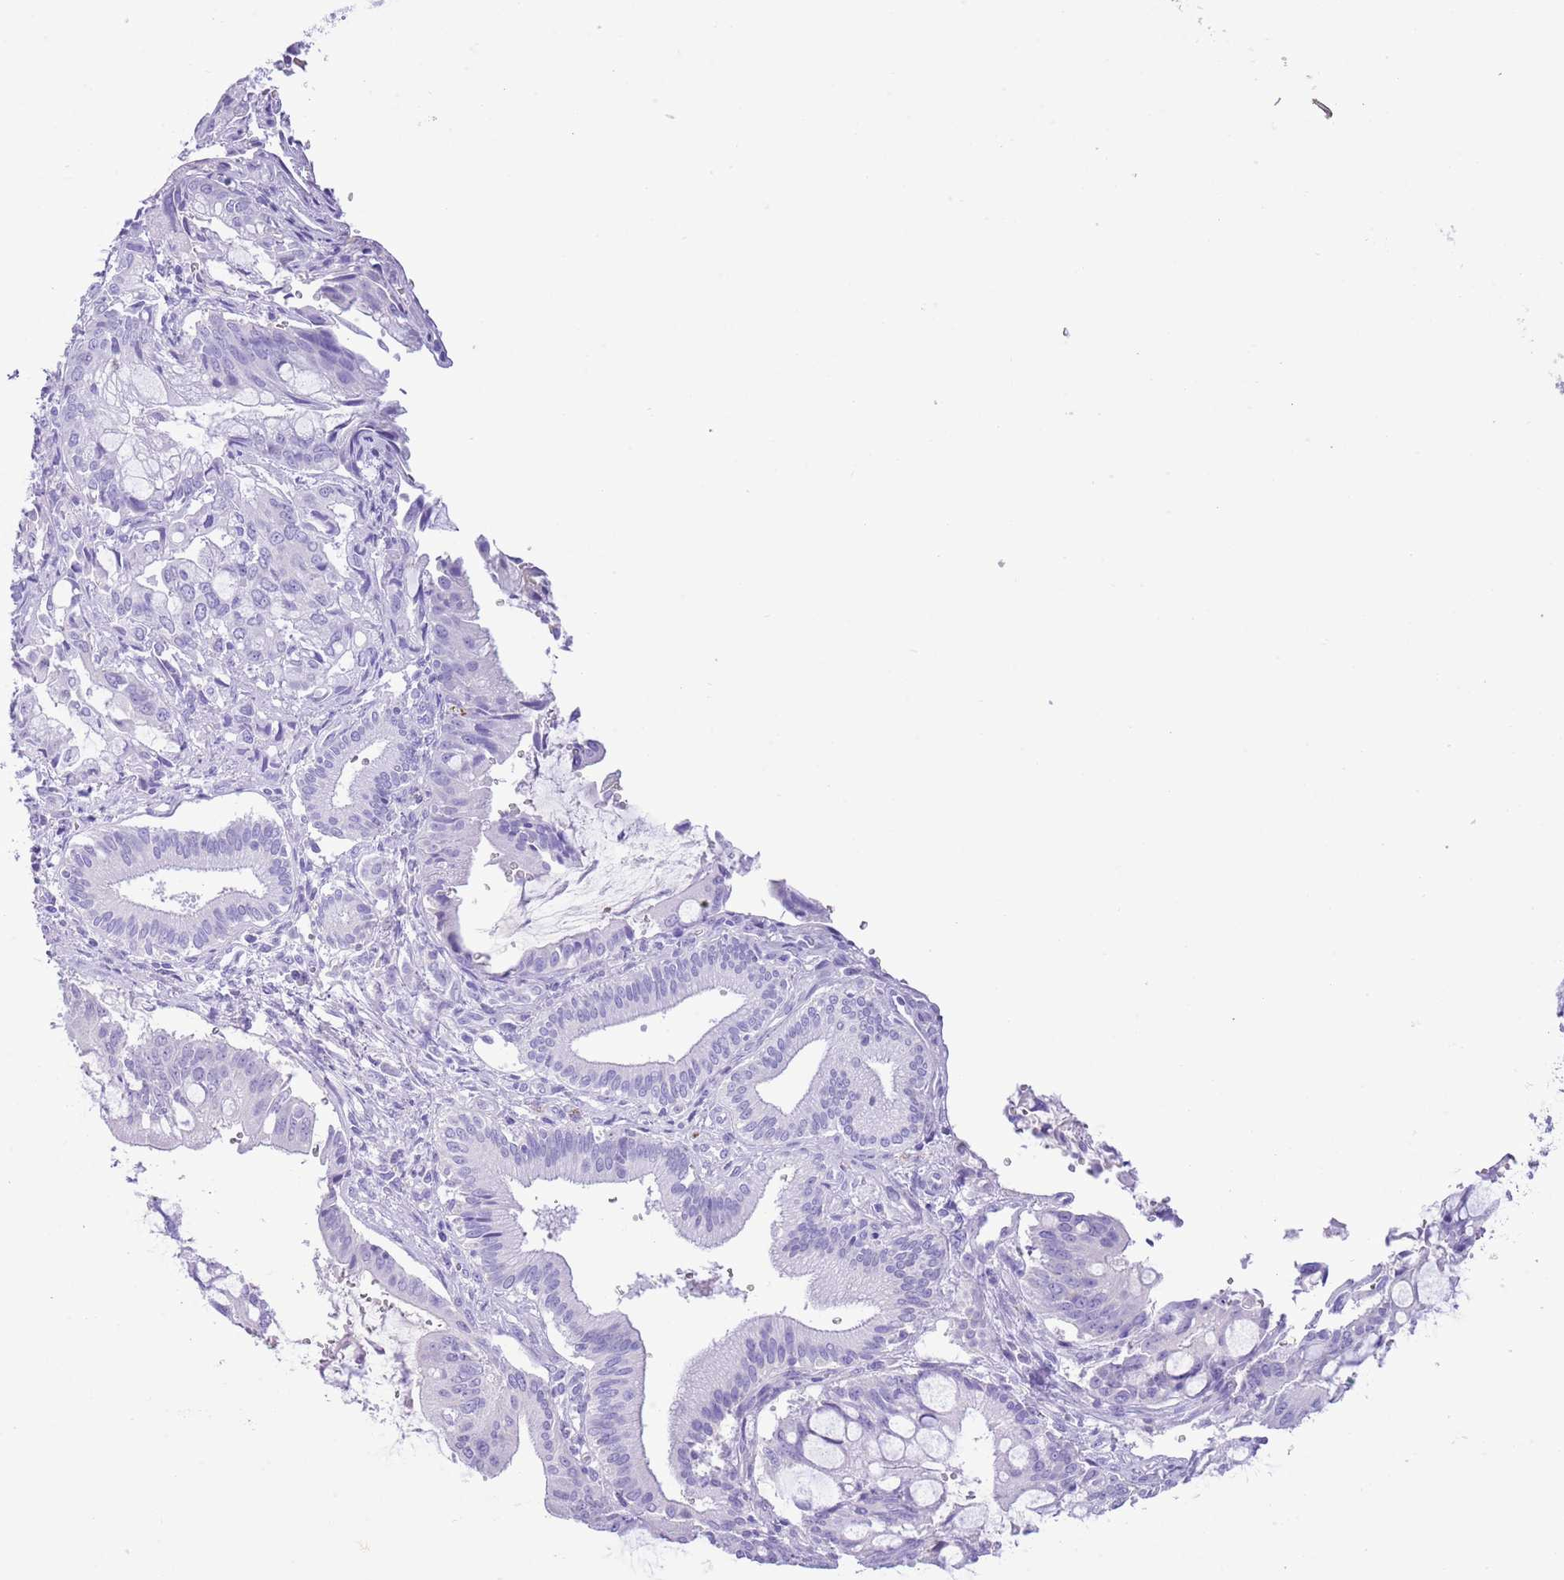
{"staining": {"intensity": "negative", "quantity": "none", "location": "none"}, "tissue": "pancreatic cancer", "cell_type": "Tumor cells", "image_type": "cancer", "snomed": [{"axis": "morphology", "description": "Adenocarcinoma, NOS"}, {"axis": "topography", "description": "Pancreas"}], "caption": "DAB (3,3'-diaminobenzidine) immunohistochemical staining of human adenocarcinoma (pancreatic) reveals no significant expression in tumor cells.", "gene": "TBC1D10B", "patient": {"sex": "male", "age": 68}}